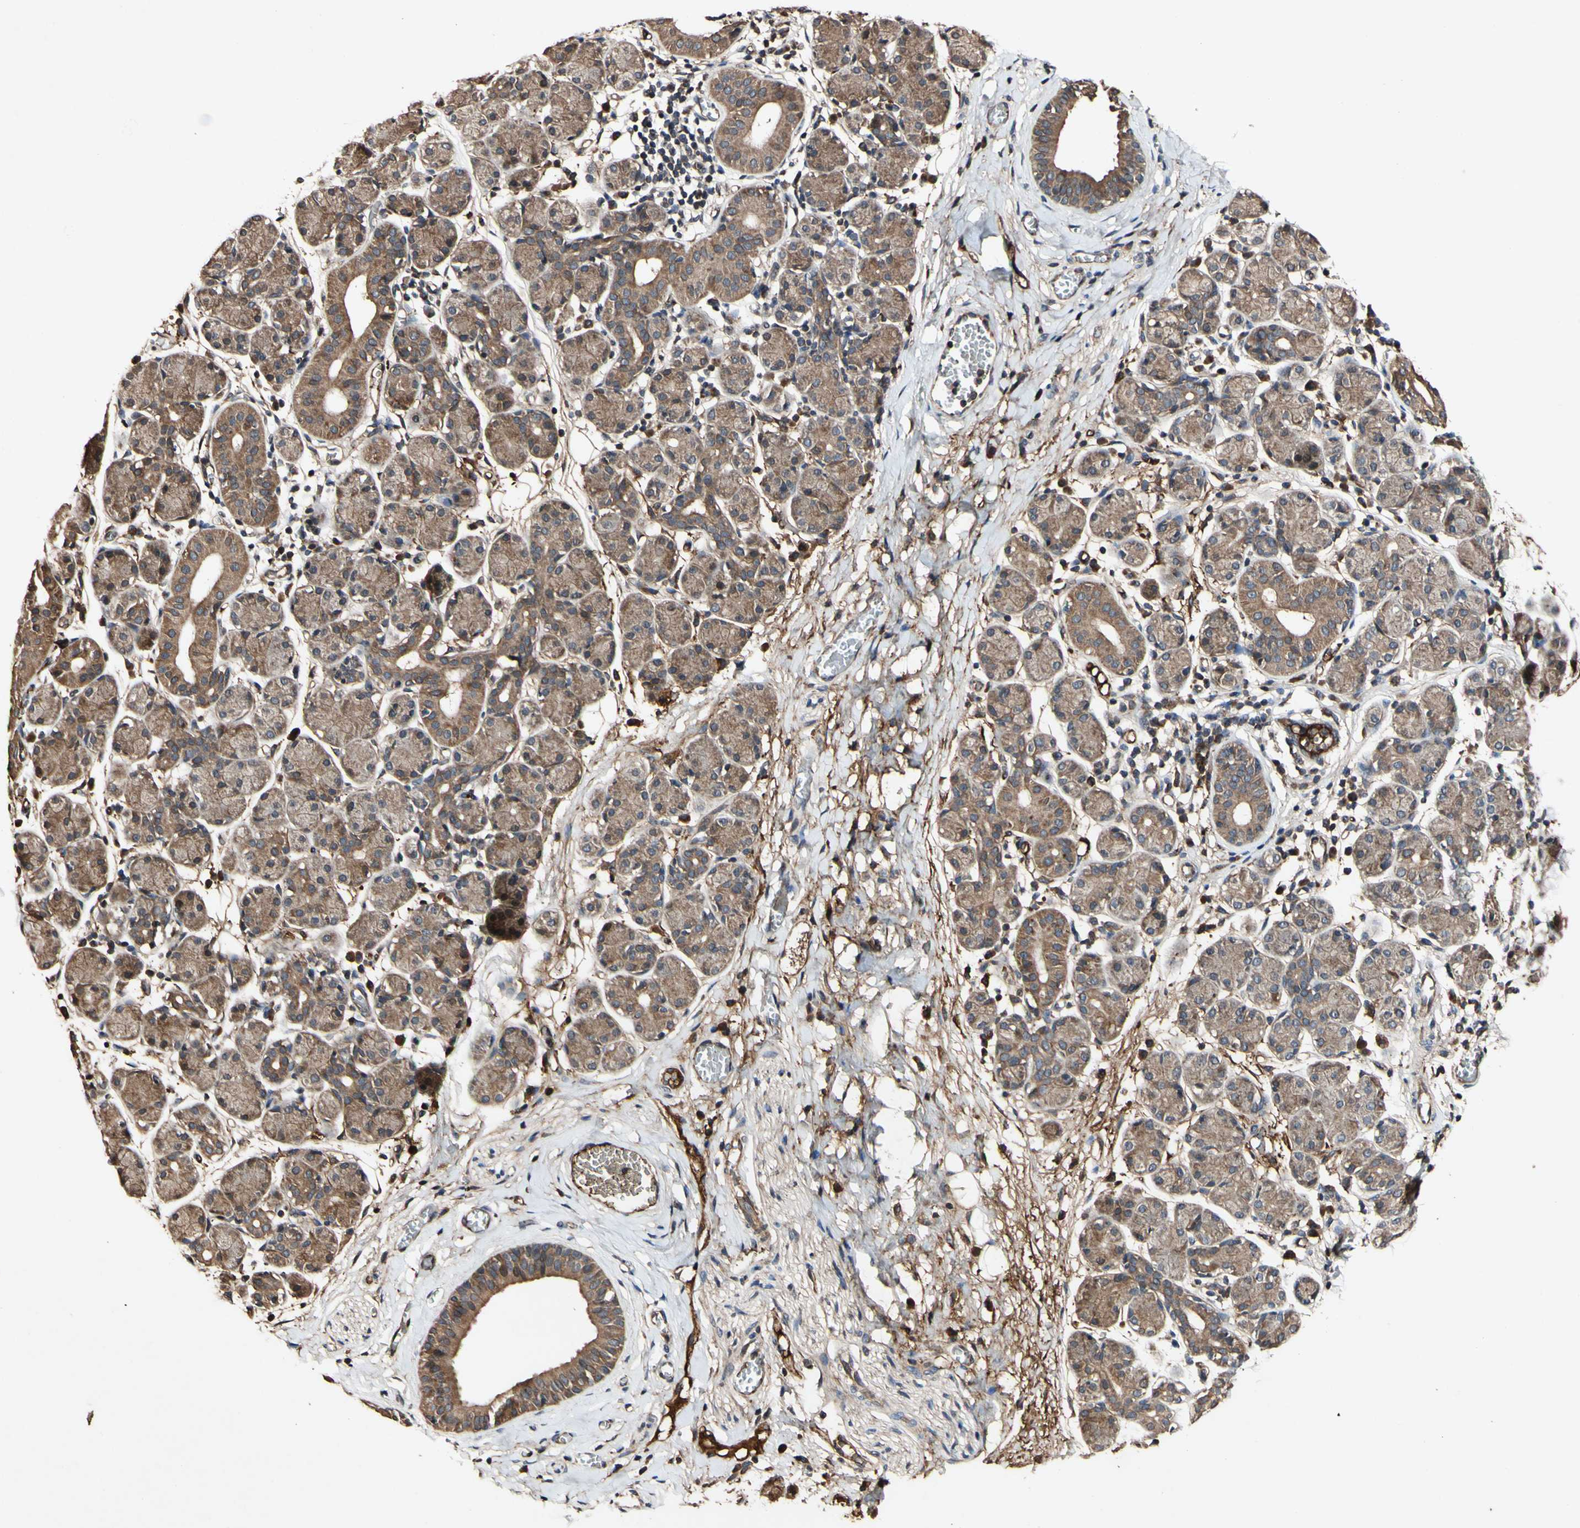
{"staining": {"intensity": "moderate", "quantity": ">75%", "location": "cytoplasmic/membranous,nuclear"}, "tissue": "salivary gland", "cell_type": "Glandular cells", "image_type": "normal", "snomed": [{"axis": "morphology", "description": "Normal tissue, NOS"}, {"axis": "morphology", "description": "Inflammation, NOS"}, {"axis": "topography", "description": "Lymph node"}, {"axis": "topography", "description": "Salivary gland"}], "caption": "Salivary gland stained for a protein displays moderate cytoplasmic/membranous,nuclear positivity in glandular cells. The protein of interest is stained brown, and the nuclei are stained in blue (DAB IHC with brightfield microscopy, high magnification).", "gene": "PLAT", "patient": {"sex": "male", "age": 3}}